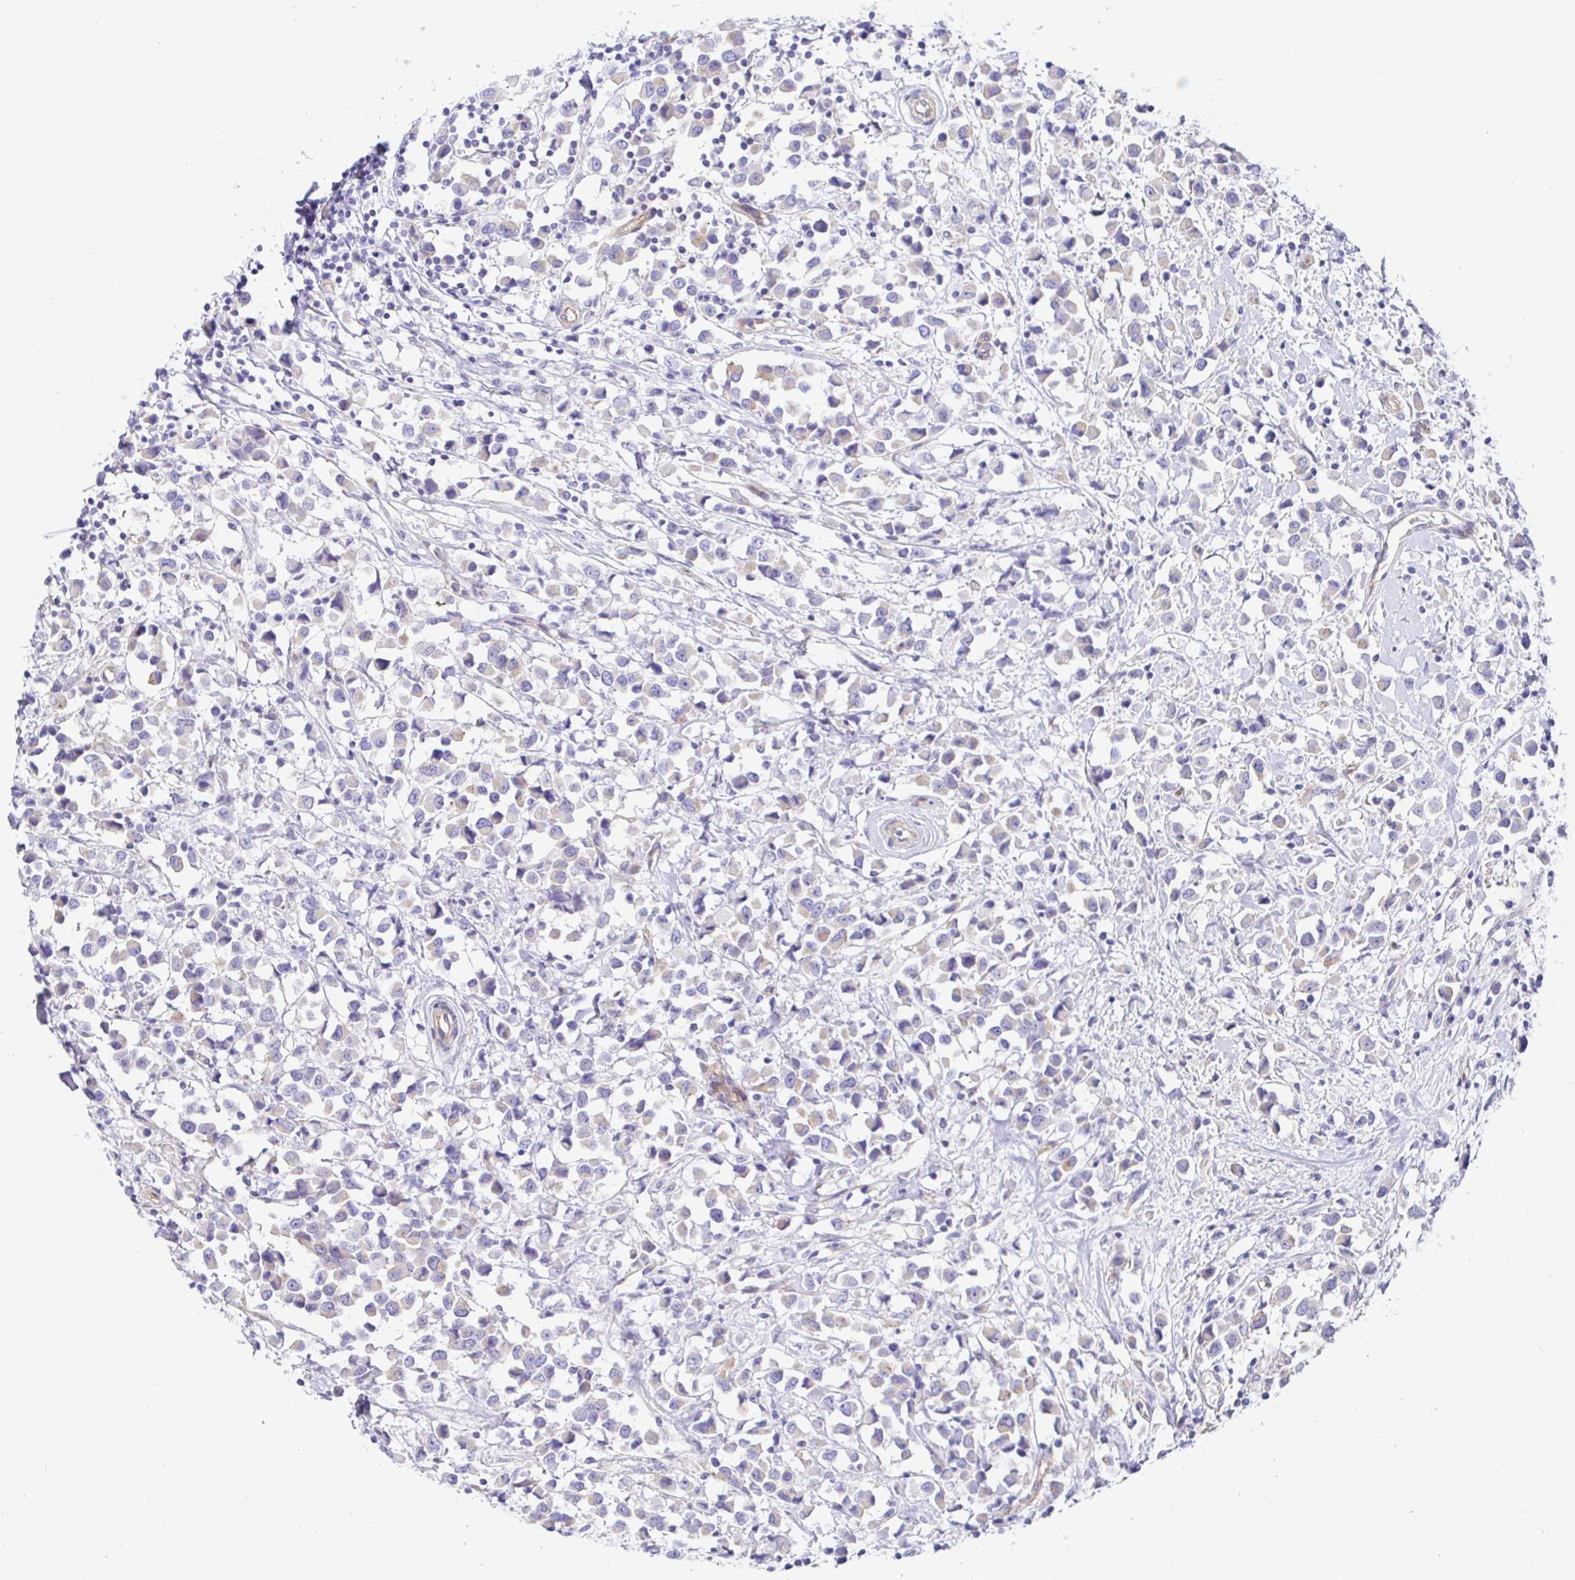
{"staining": {"intensity": "weak", "quantity": "25%-75%", "location": "cytoplasmic/membranous"}, "tissue": "breast cancer", "cell_type": "Tumor cells", "image_type": "cancer", "snomed": [{"axis": "morphology", "description": "Duct carcinoma"}, {"axis": "topography", "description": "Breast"}], "caption": "IHC (DAB) staining of breast cancer exhibits weak cytoplasmic/membranous protein positivity in approximately 25%-75% of tumor cells.", "gene": "ARL4D", "patient": {"sex": "female", "age": 61}}